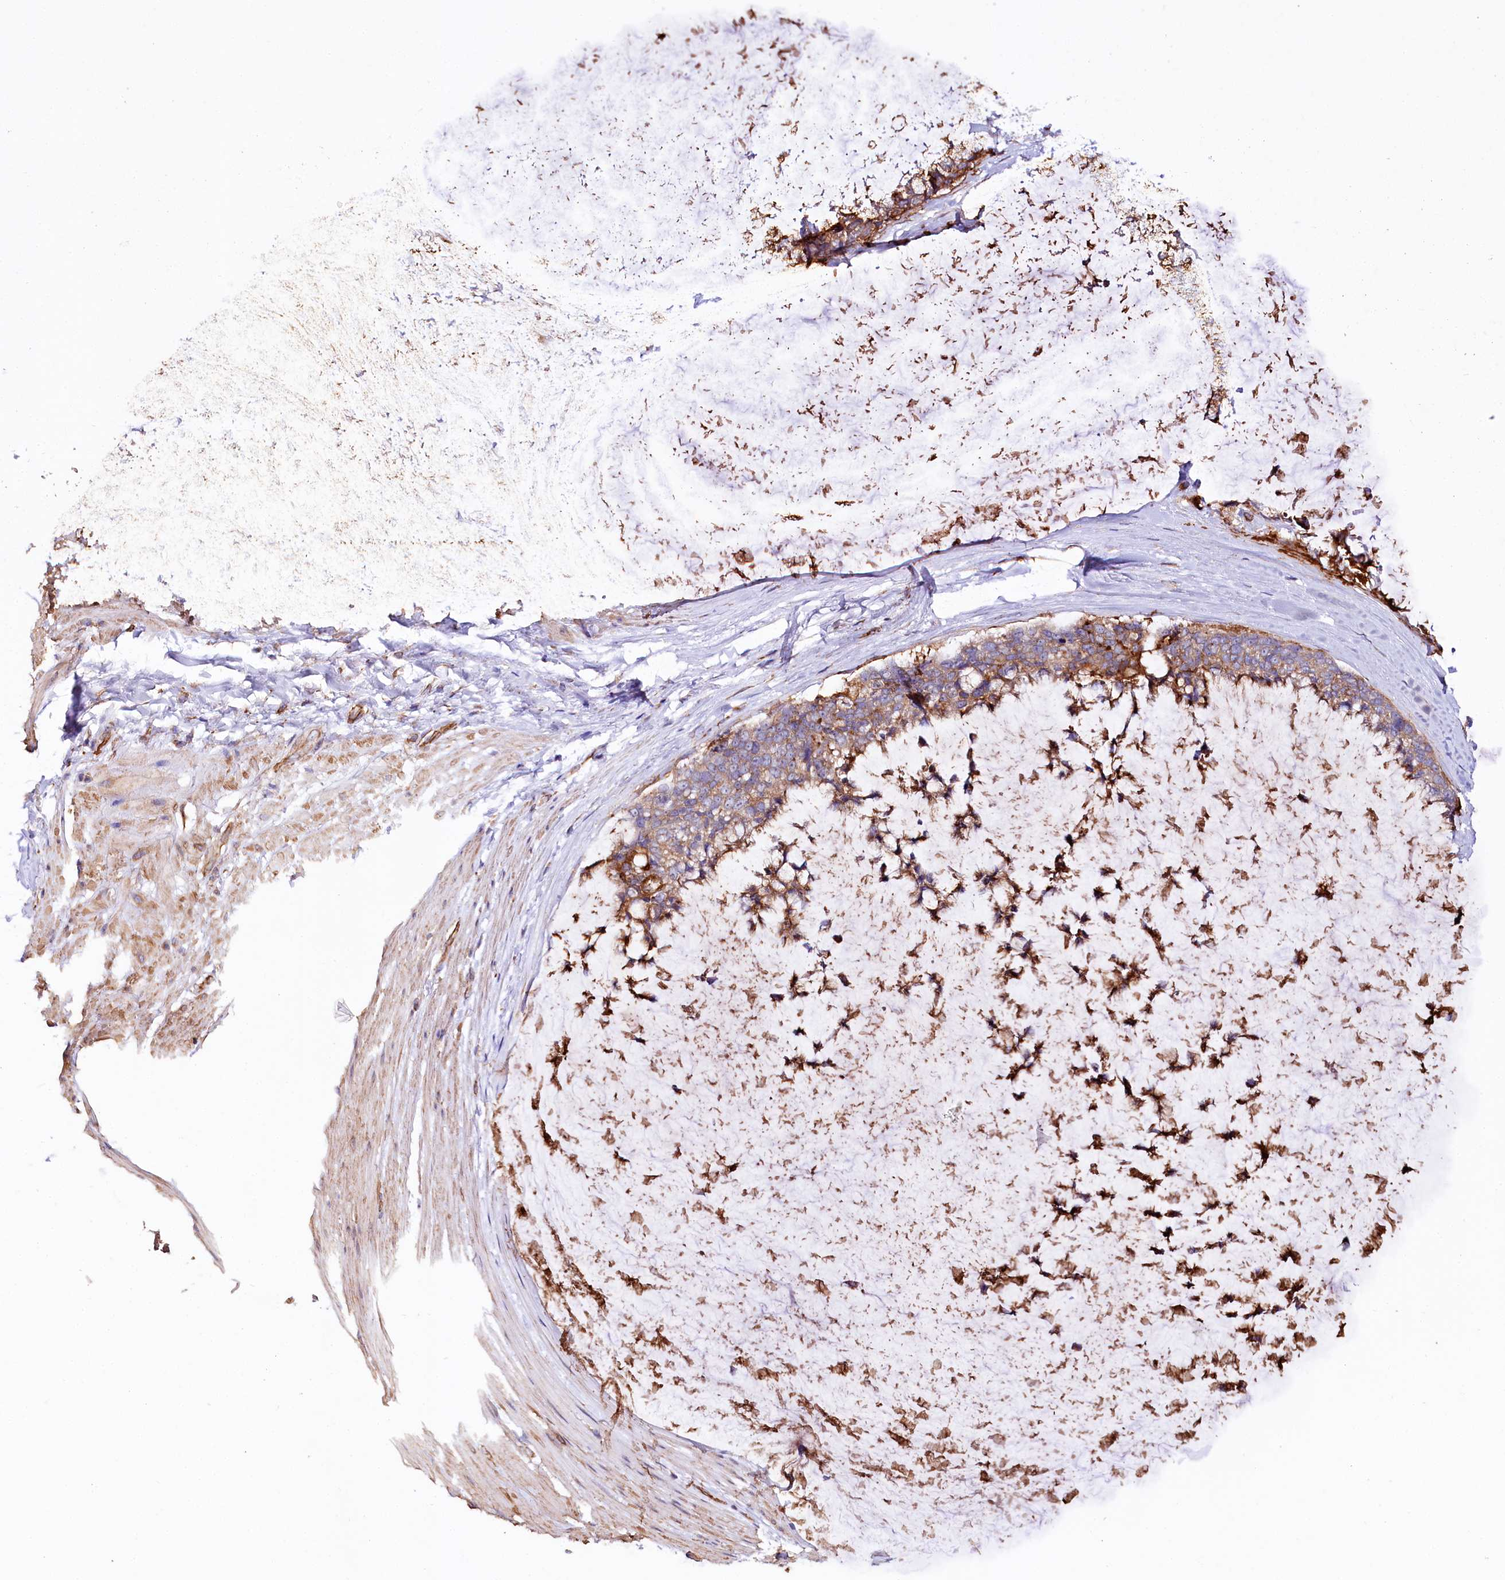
{"staining": {"intensity": "moderate", "quantity": ">75%", "location": "cytoplasmic/membranous"}, "tissue": "ovarian cancer", "cell_type": "Tumor cells", "image_type": "cancer", "snomed": [{"axis": "morphology", "description": "Cystadenocarcinoma, mucinous, NOS"}, {"axis": "topography", "description": "Ovary"}], "caption": "DAB (3,3'-diaminobenzidine) immunohistochemical staining of mucinous cystadenocarcinoma (ovarian) displays moderate cytoplasmic/membranous protein expression in approximately >75% of tumor cells.", "gene": "TTC12", "patient": {"sex": "female", "age": 39}}